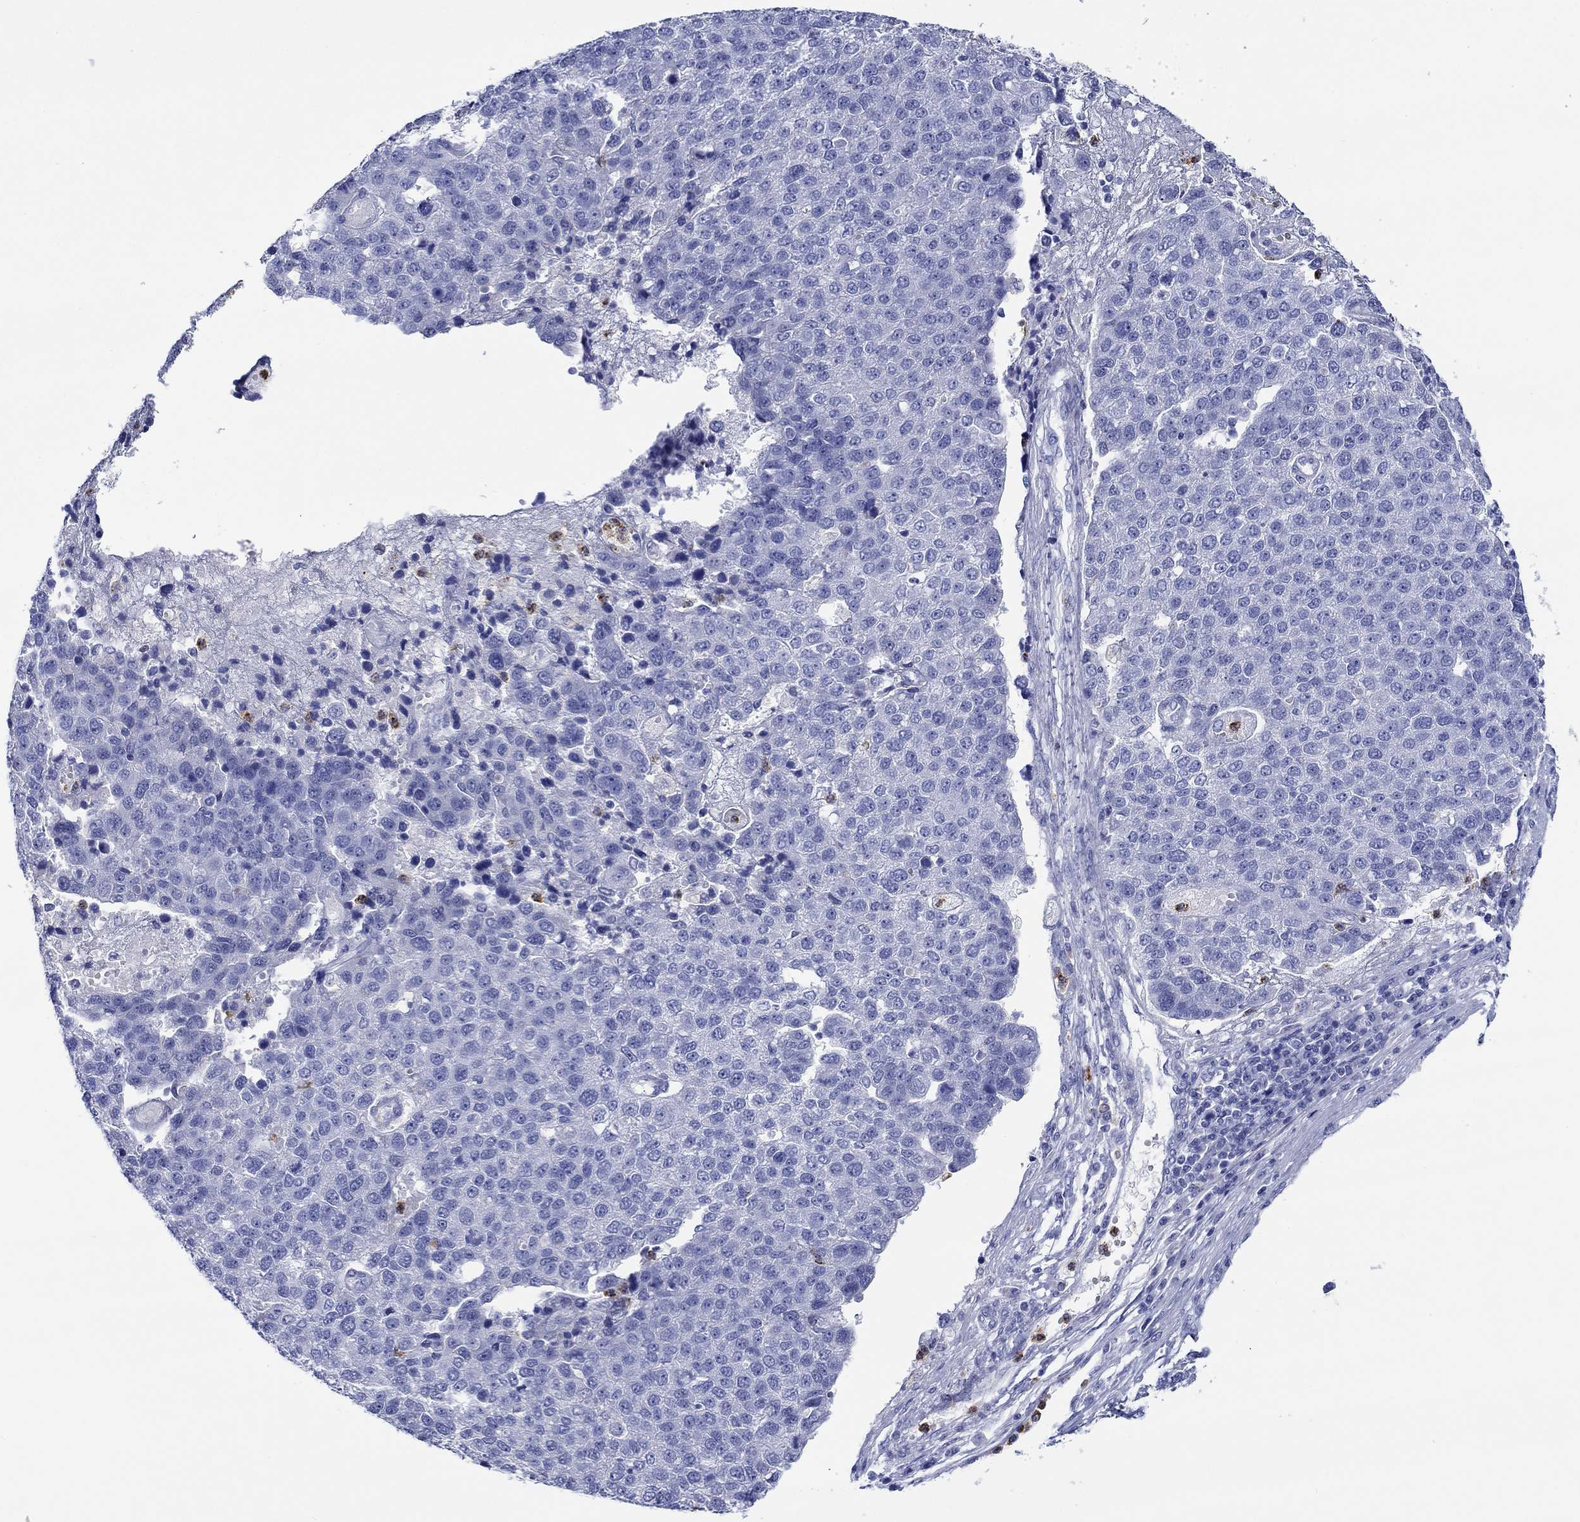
{"staining": {"intensity": "negative", "quantity": "none", "location": "none"}, "tissue": "pancreatic cancer", "cell_type": "Tumor cells", "image_type": "cancer", "snomed": [{"axis": "morphology", "description": "Adenocarcinoma, NOS"}, {"axis": "topography", "description": "Pancreas"}], "caption": "Pancreatic cancer (adenocarcinoma) was stained to show a protein in brown. There is no significant positivity in tumor cells.", "gene": "EPX", "patient": {"sex": "female", "age": 61}}